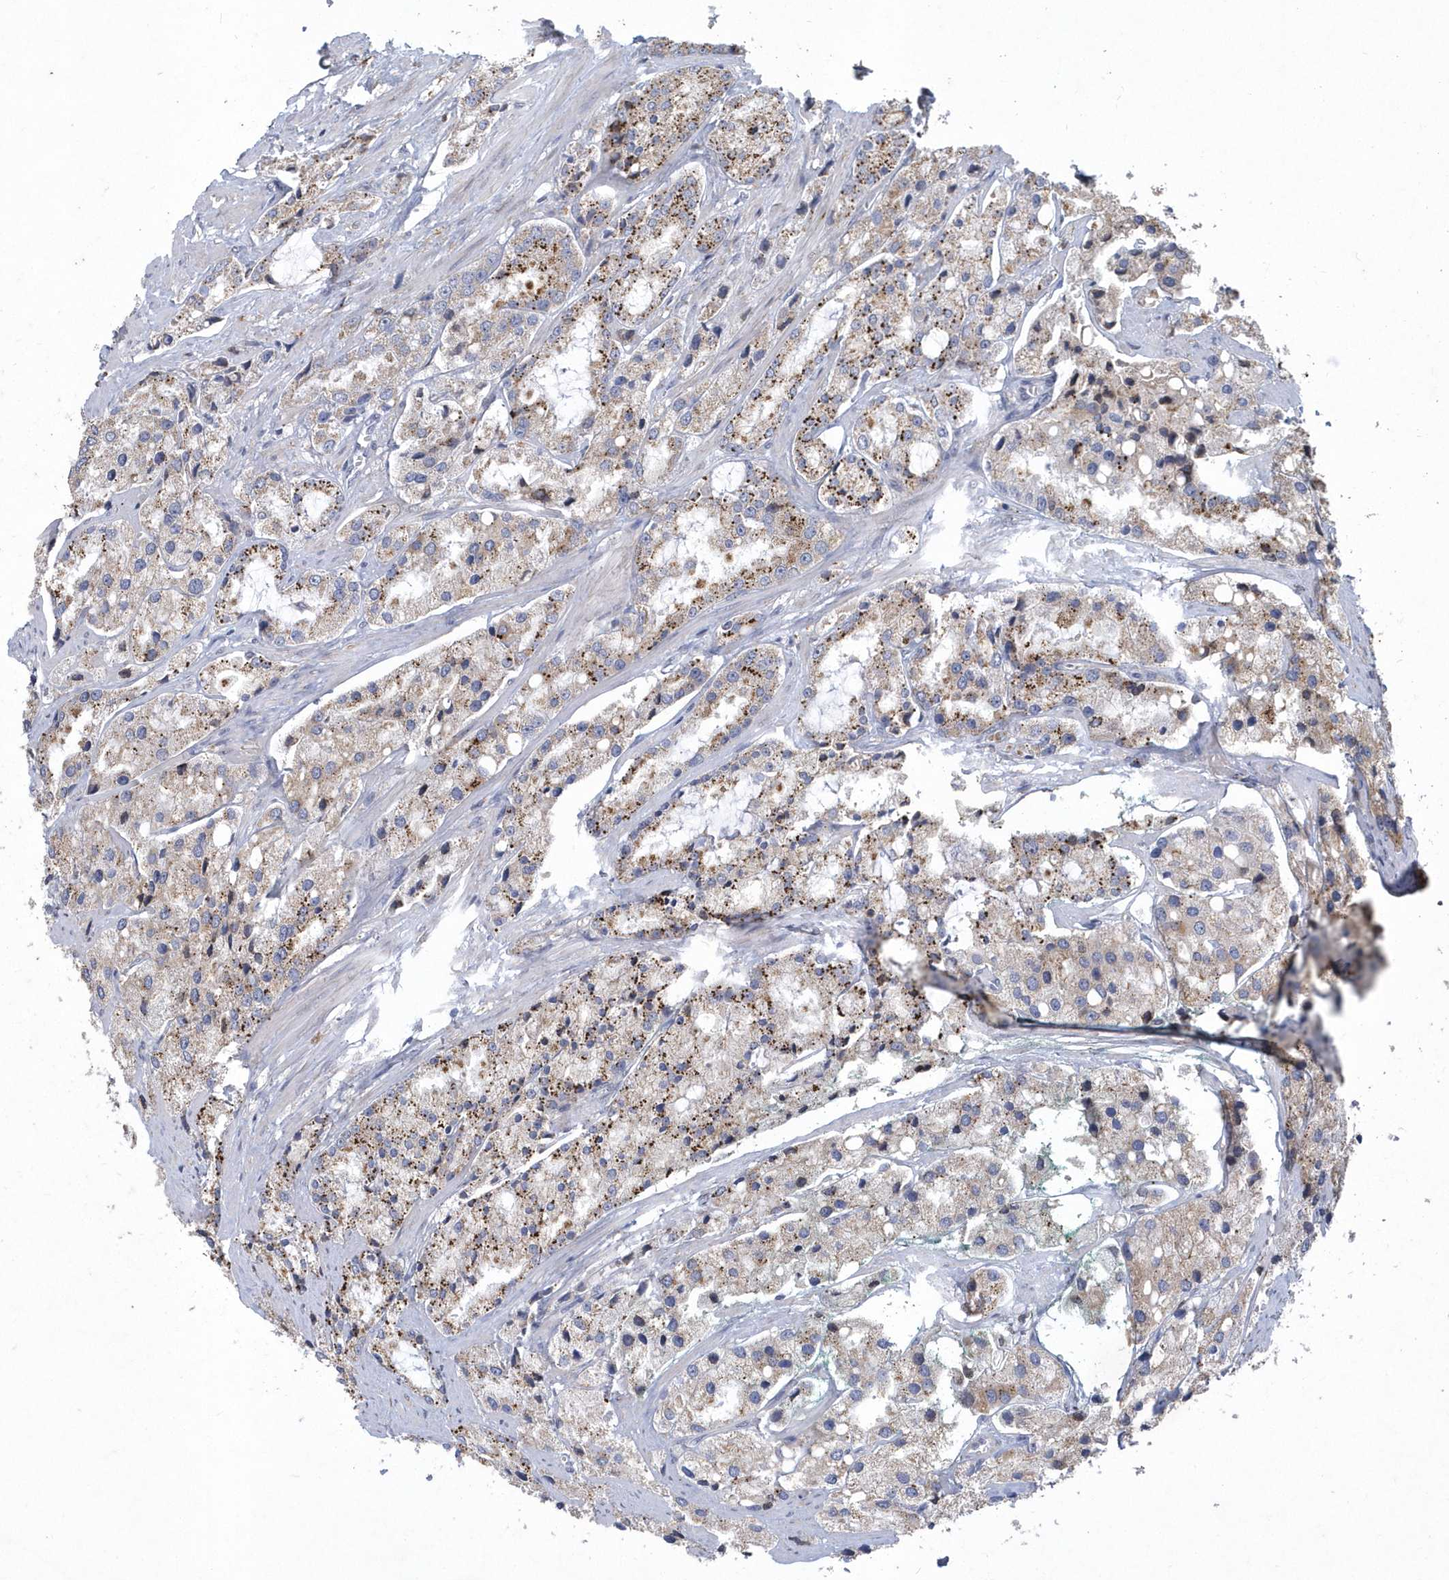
{"staining": {"intensity": "moderate", "quantity": "25%-75%", "location": "cytoplasmic/membranous"}, "tissue": "prostate cancer", "cell_type": "Tumor cells", "image_type": "cancer", "snomed": [{"axis": "morphology", "description": "Adenocarcinoma, High grade"}, {"axis": "topography", "description": "Prostate"}], "caption": "Tumor cells display medium levels of moderate cytoplasmic/membranous staining in about 25%-75% of cells in human prostate high-grade adenocarcinoma.", "gene": "TSPEAR", "patient": {"sex": "male", "age": 66}}